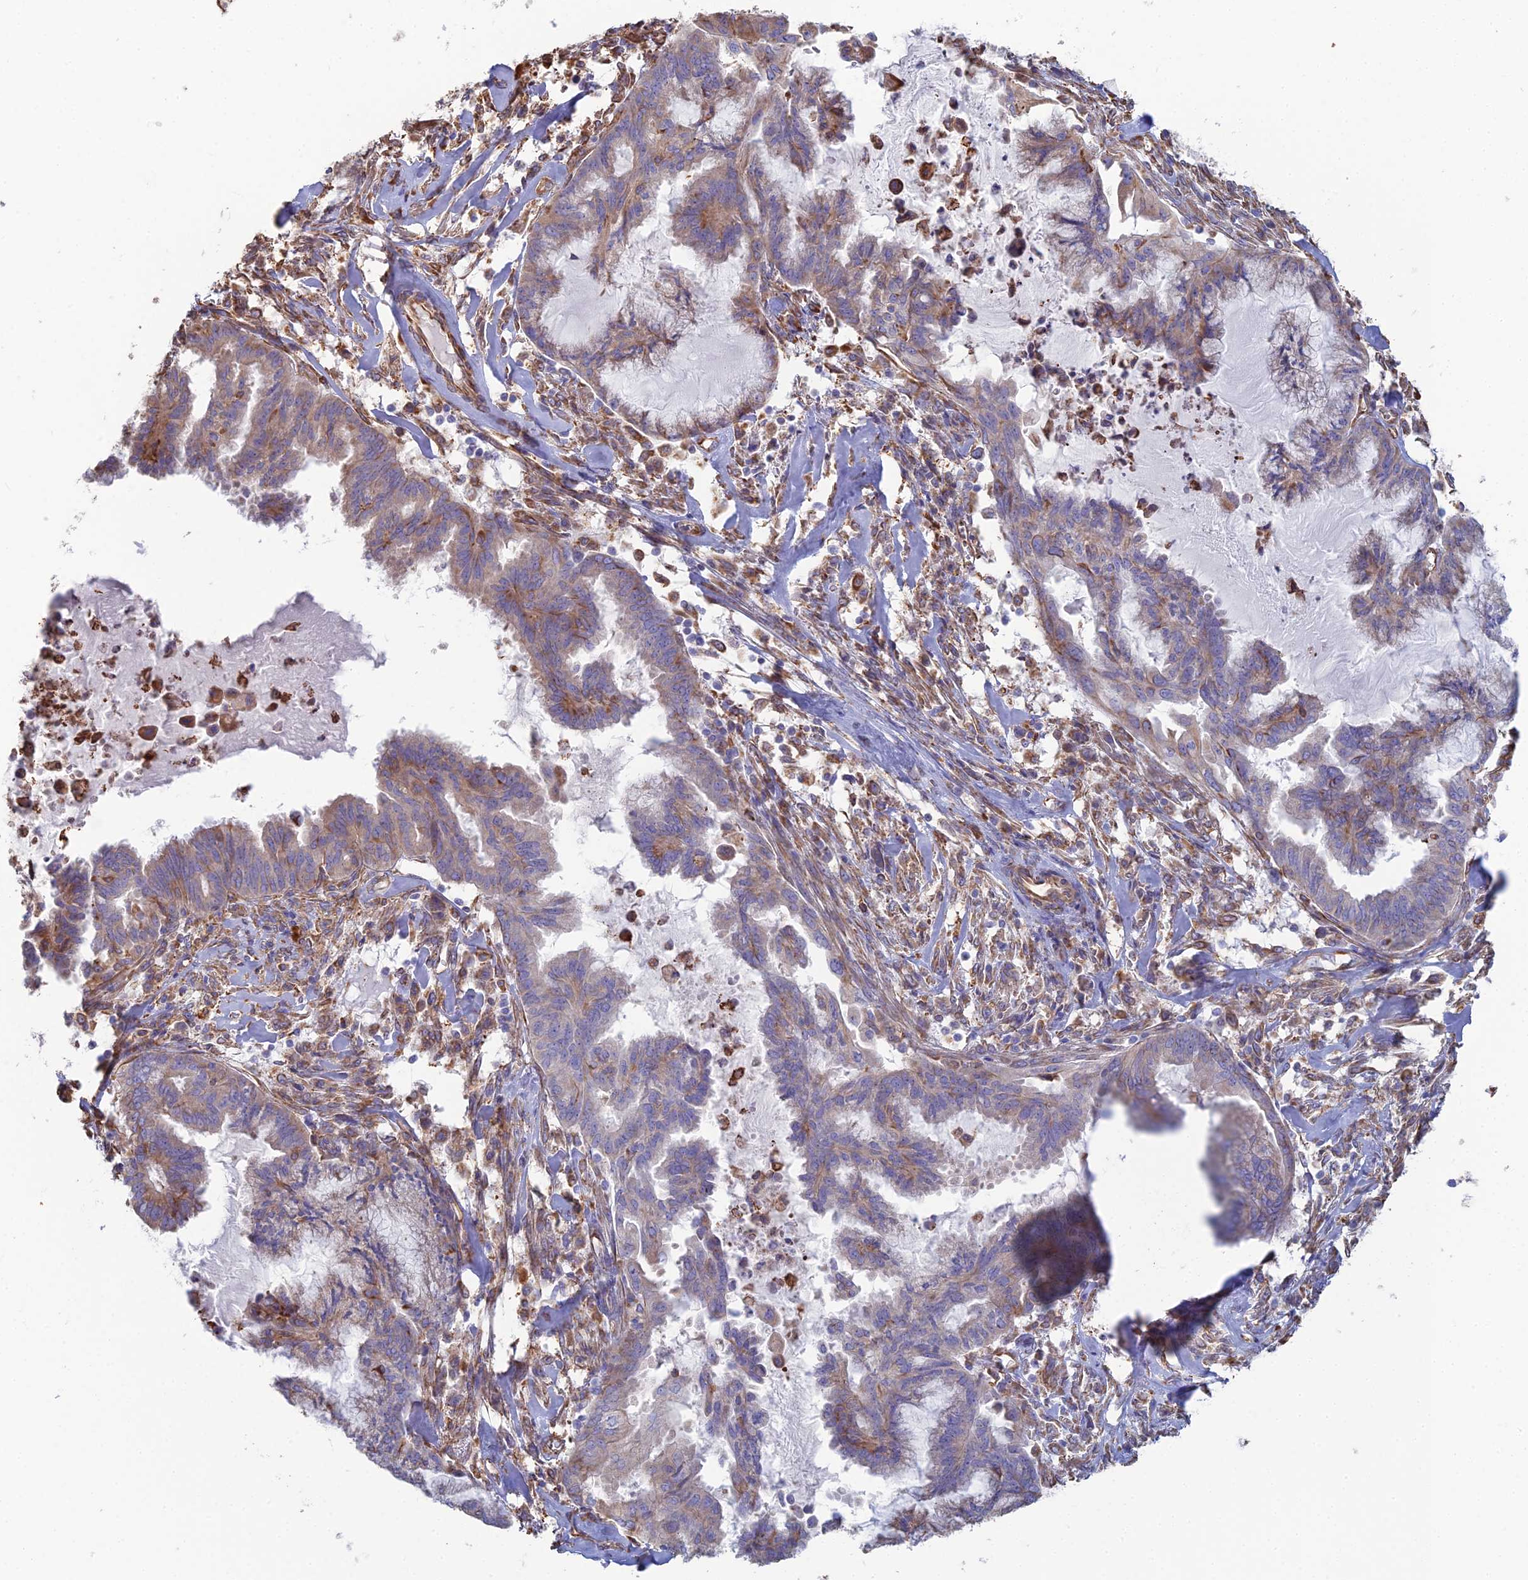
{"staining": {"intensity": "weak", "quantity": "25%-75%", "location": "cytoplasmic/membranous"}, "tissue": "endometrial cancer", "cell_type": "Tumor cells", "image_type": "cancer", "snomed": [{"axis": "morphology", "description": "Adenocarcinoma, NOS"}, {"axis": "topography", "description": "Endometrium"}], "caption": "Weak cytoplasmic/membranous expression is appreciated in about 25%-75% of tumor cells in endometrial cancer (adenocarcinoma).", "gene": "CLVS2", "patient": {"sex": "female", "age": 86}}